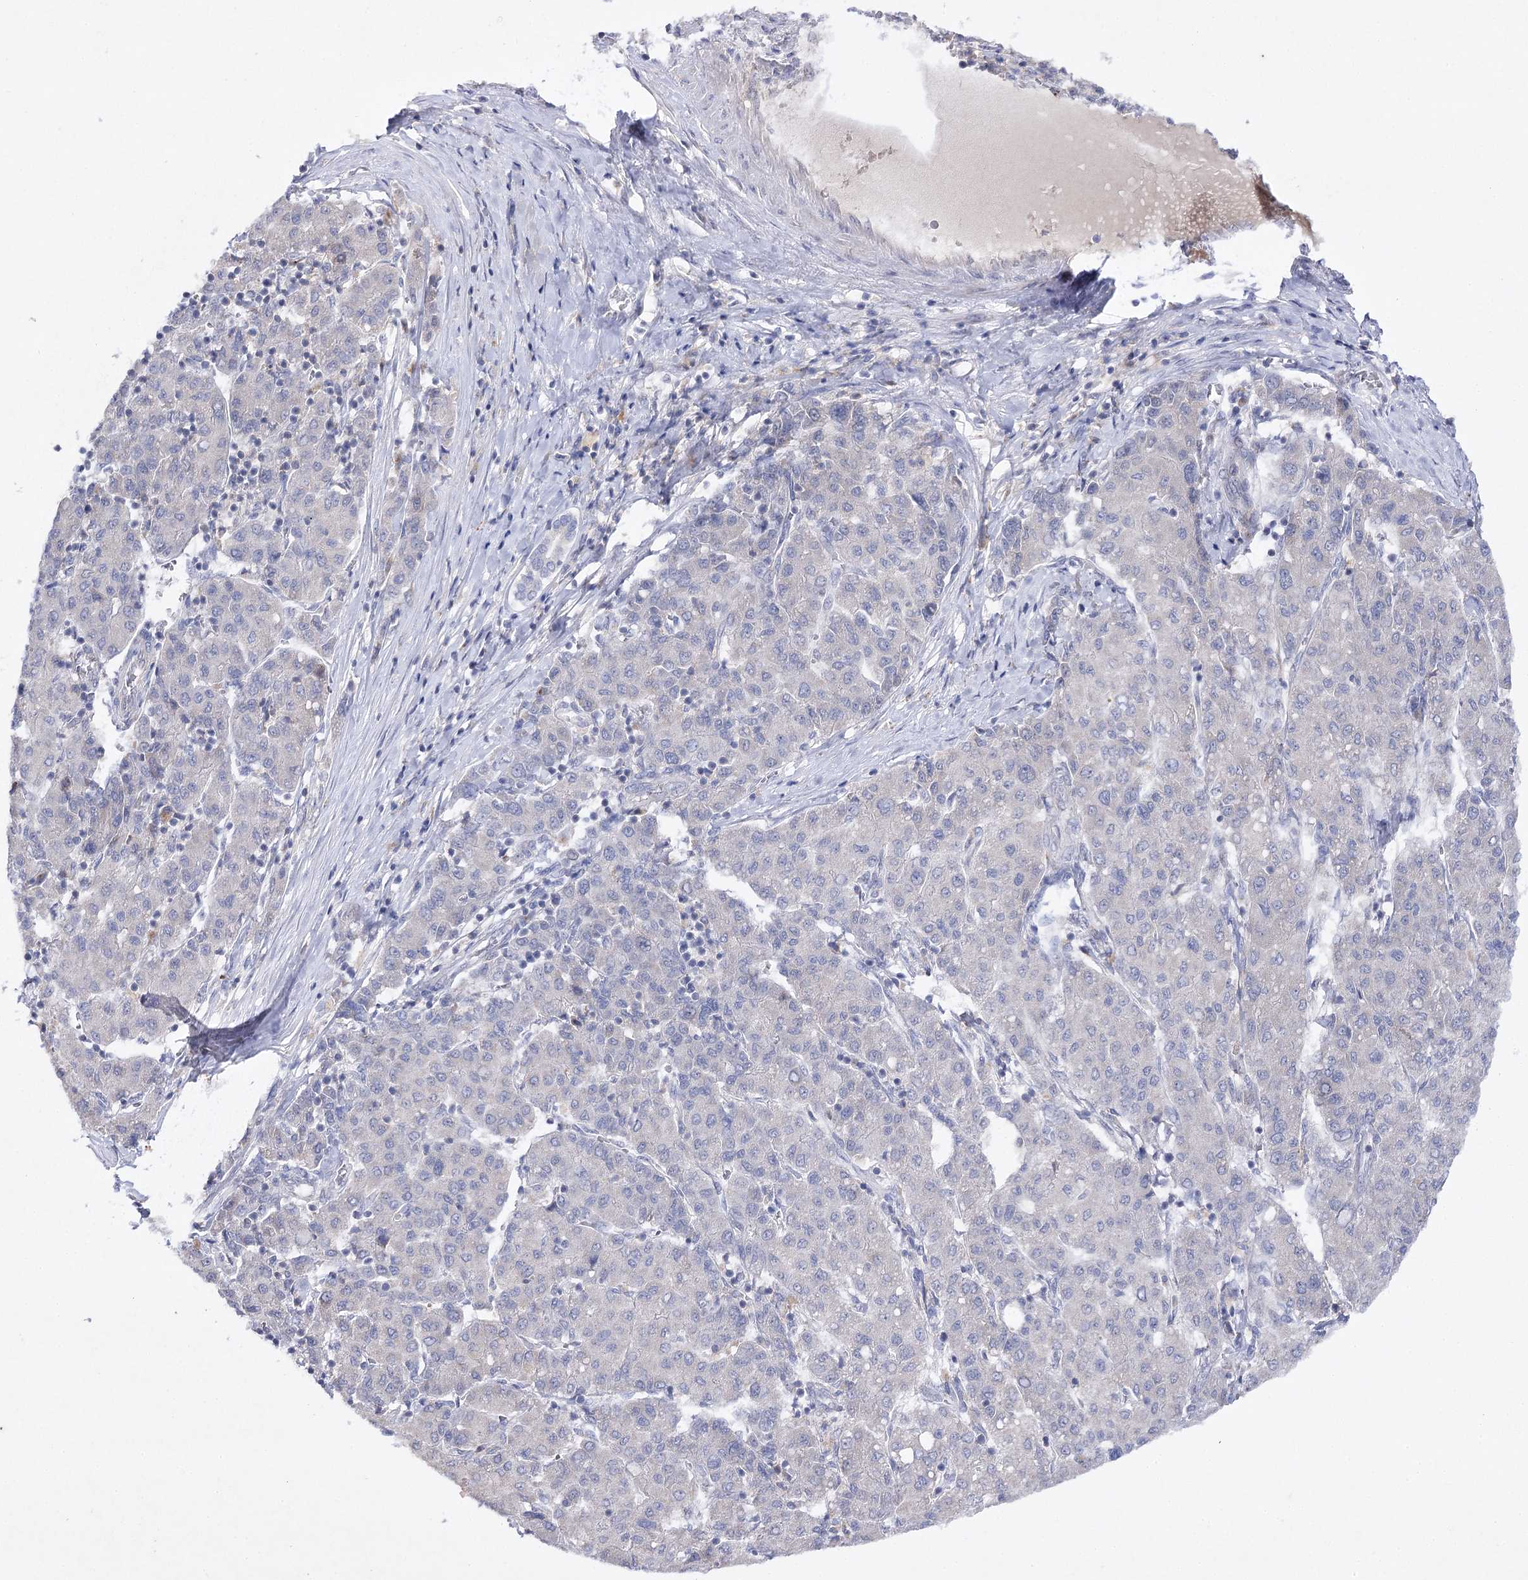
{"staining": {"intensity": "negative", "quantity": "none", "location": "none"}, "tissue": "liver cancer", "cell_type": "Tumor cells", "image_type": "cancer", "snomed": [{"axis": "morphology", "description": "Carcinoma, Hepatocellular, NOS"}, {"axis": "topography", "description": "Liver"}], "caption": "Immunohistochemistry (IHC) micrograph of human liver cancer stained for a protein (brown), which displays no positivity in tumor cells.", "gene": "BCR", "patient": {"sex": "male", "age": 65}}